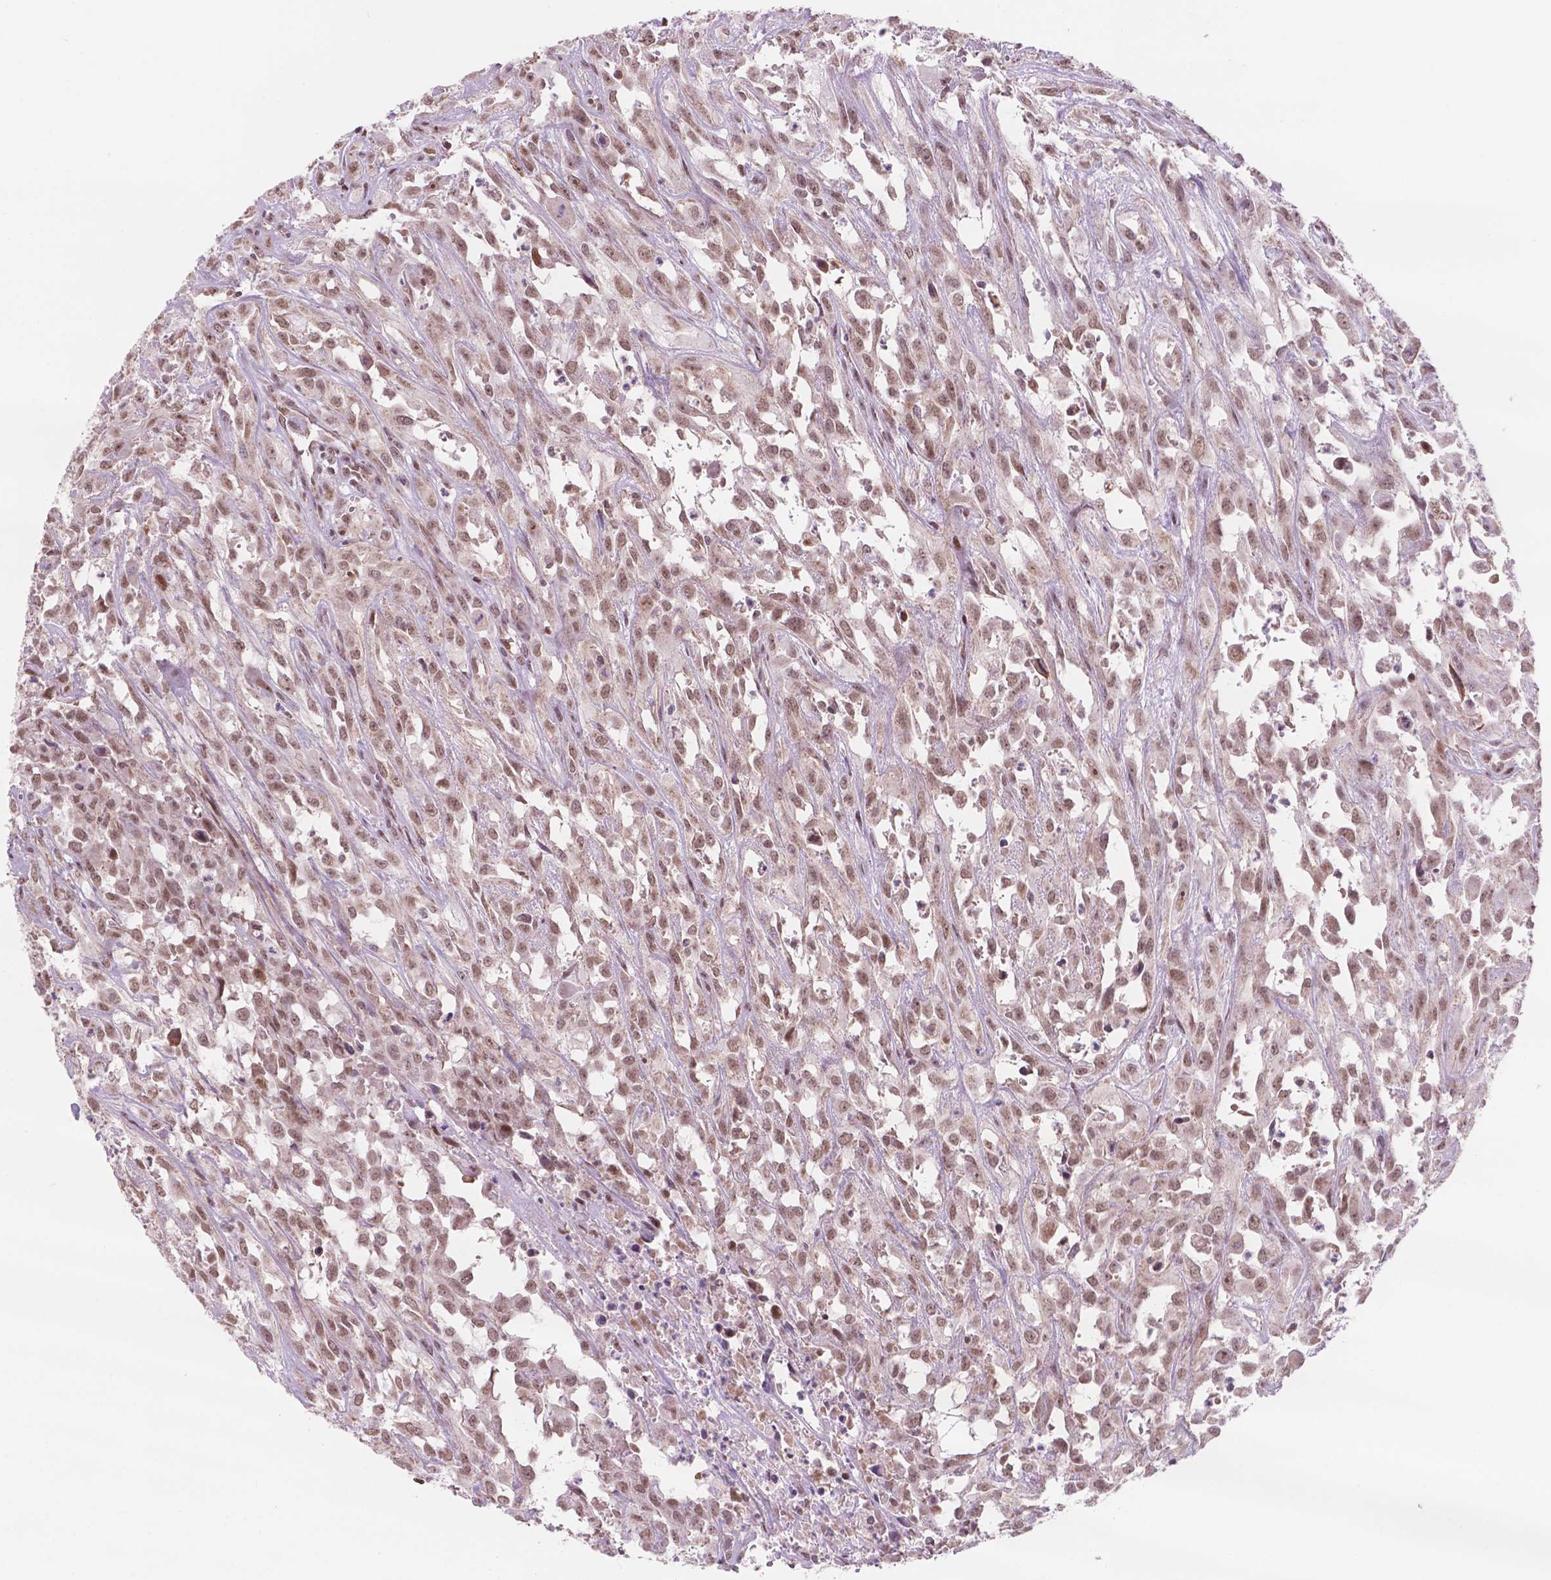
{"staining": {"intensity": "moderate", "quantity": ">75%", "location": "nuclear"}, "tissue": "urothelial cancer", "cell_type": "Tumor cells", "image_type": "cancer", "snomed": [{"axis": "morphology", "description": "Urothelial carcinoma, High grade"}, {"axis": "topography", "description": "Urinary bladder"}], "caption": "Immunohistochemical staining of urothelial carcinoma (high-grade) exhibits medium levels of moderate nuclear staining in about >75% of tumor cells. (DAB (3,3'-diaminobenzidine) IHC, brown staining for protein, blue staining for nuclei).", "gene": "NDUFA10", "patient": {"sex": "male", "age": 67}}